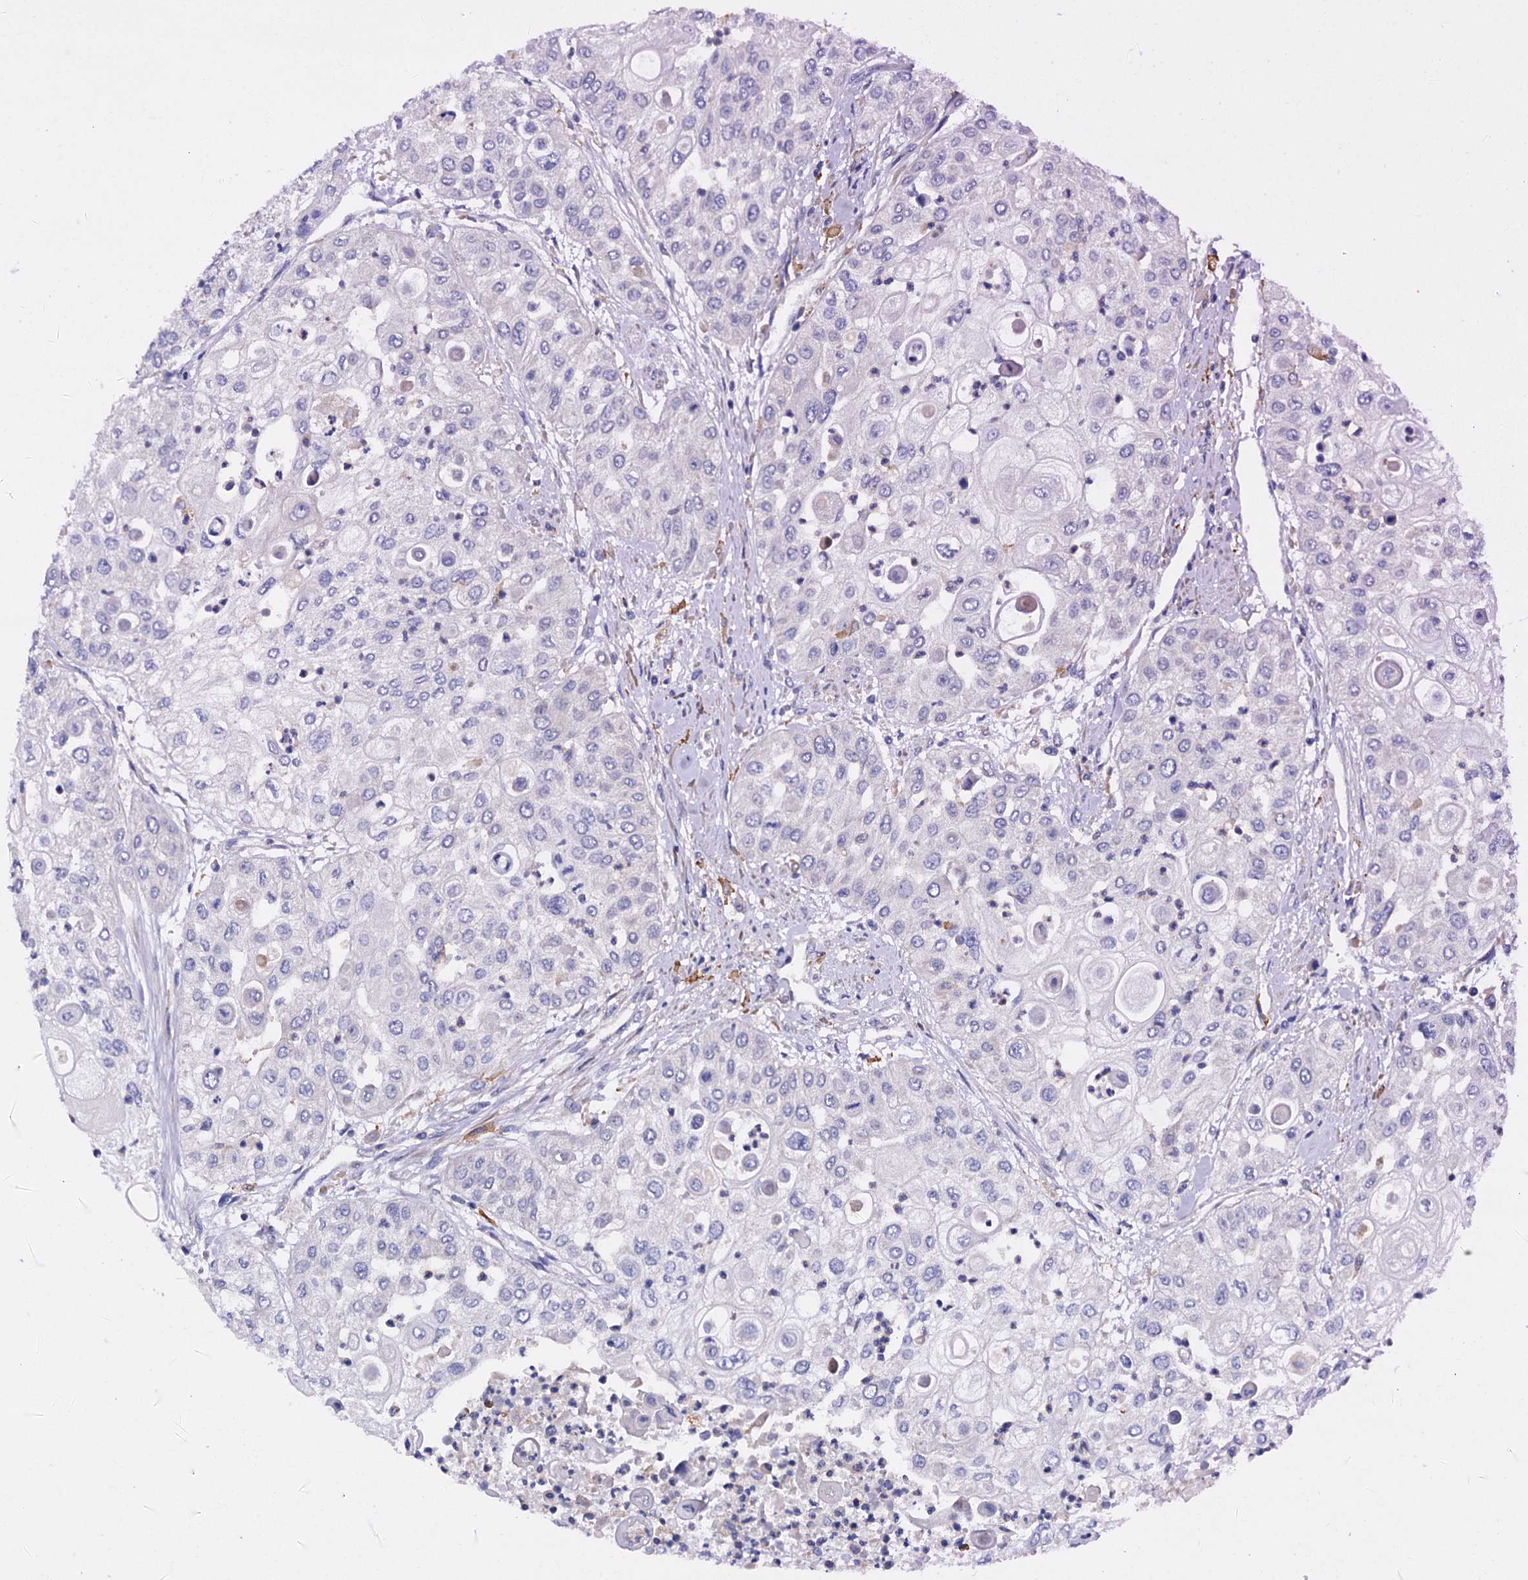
{"staining": {"intensity": "negative", "quantity": "none", "location": "none"}, "tissue": "urothelial cancer", "cell_type": "Tumor cells", "image_type": "cancer", "snomed": [{"axis": "morphology", "description": "Urothelial carcinoma, High grade"}, {"axis": "topography", "description": "Urinary bladder"}], "caption": "Immunohistochemistry of high-grade urothelial carcinoma shows no staining in tumor cells.", "gene": "RASSF9", "patient": {"sex": "female", "age": 79}}